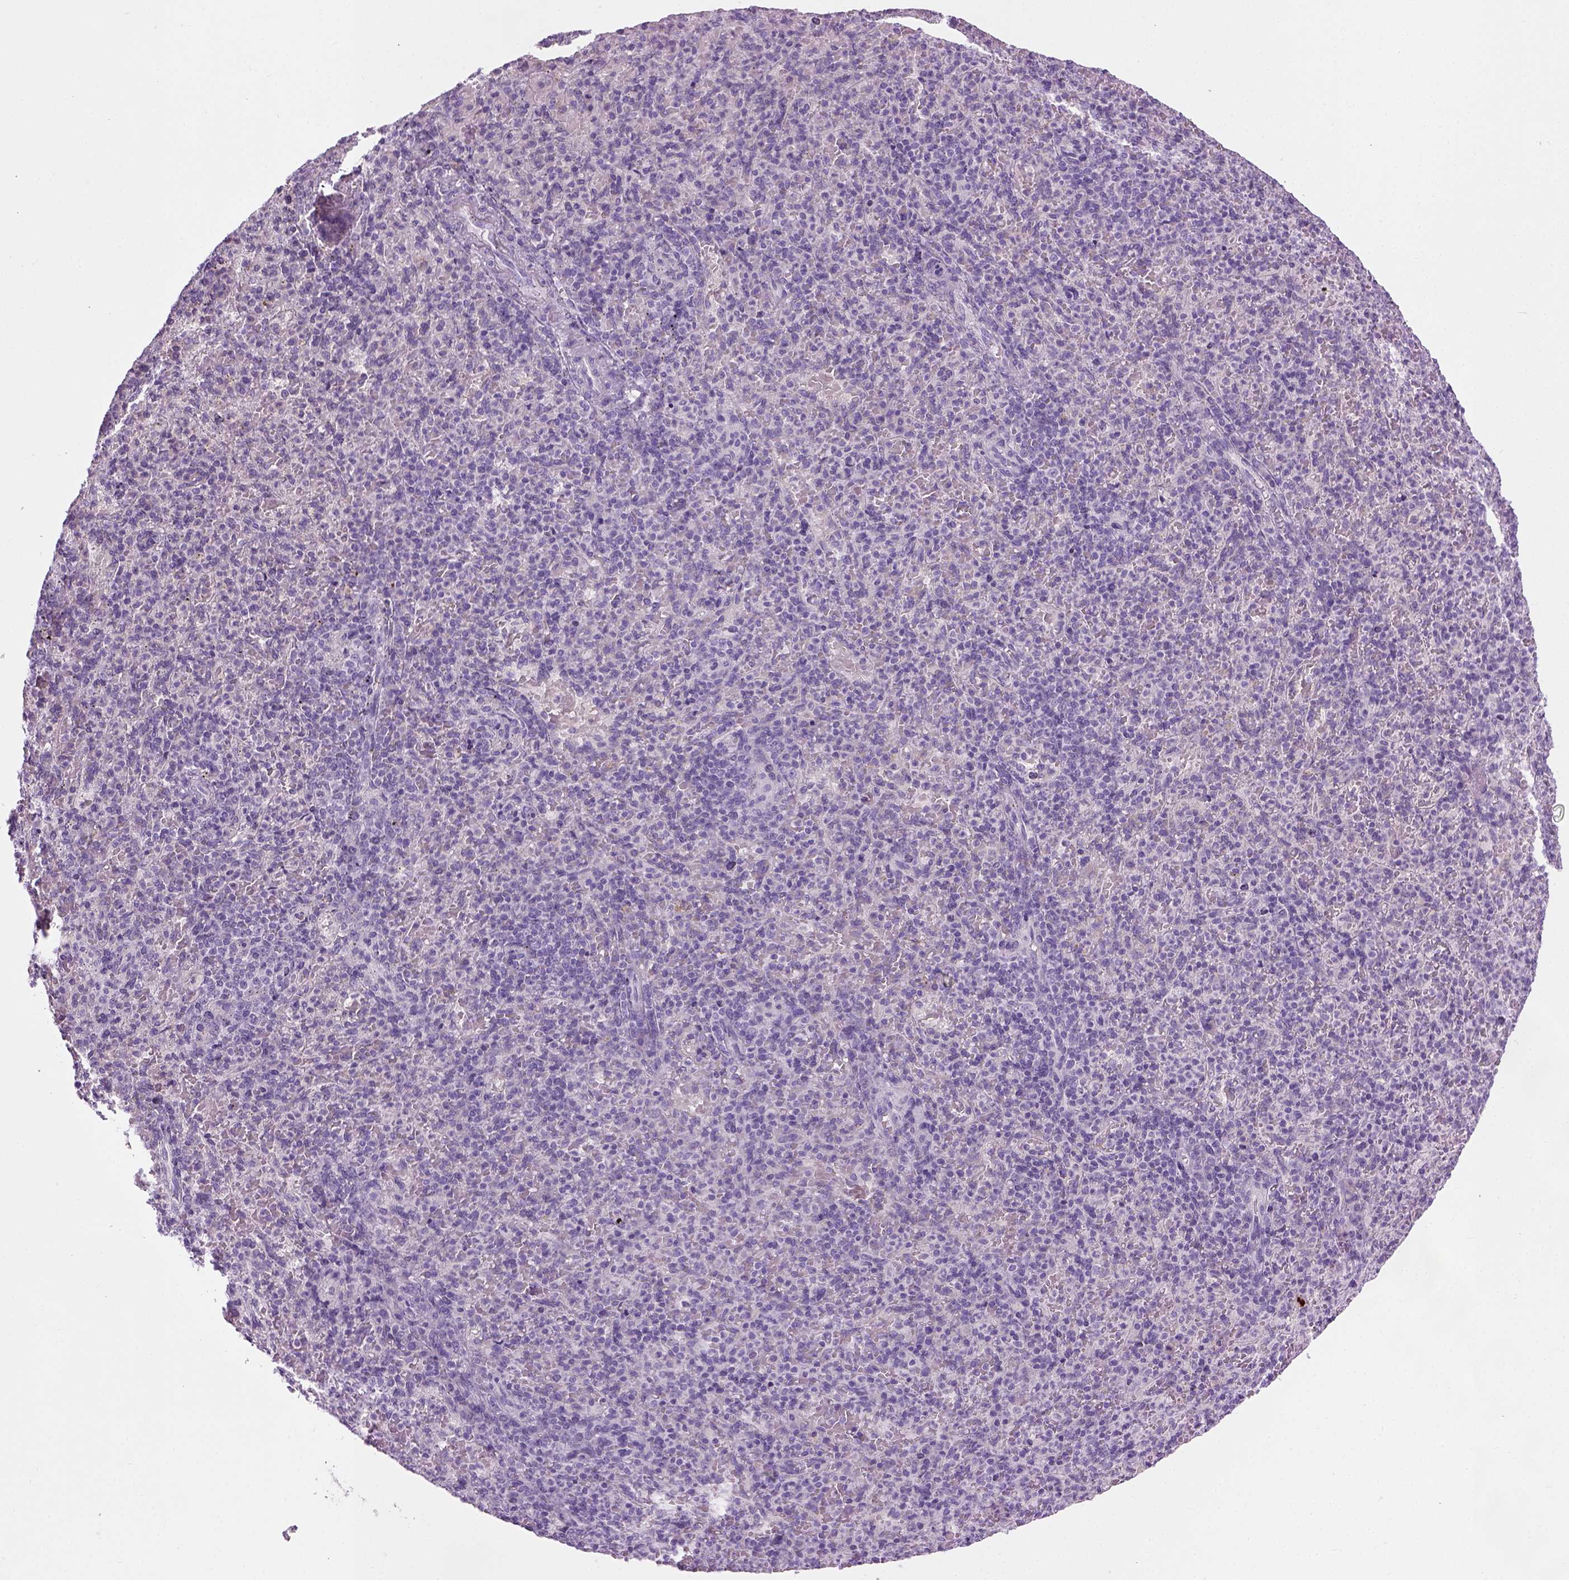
{"staining": {"intensity": "negative", "quantity": "none", "location": "none"}, "tissue": "spleen", "cell_type": "Cells in red pulp", "image_type": "normal", "snomed": [{"axis": "morphology", "description": "Normal tissue, NOS"}, {"axis": "topography", "description": "Spleen"}], "caption": "Immunohistochemistry (IHC) of unremarkable human spleen exhibits no positivity in cells in red pulp.", "gene": "CIBAR2", "patient": {"sex": "female", "age": 74}}